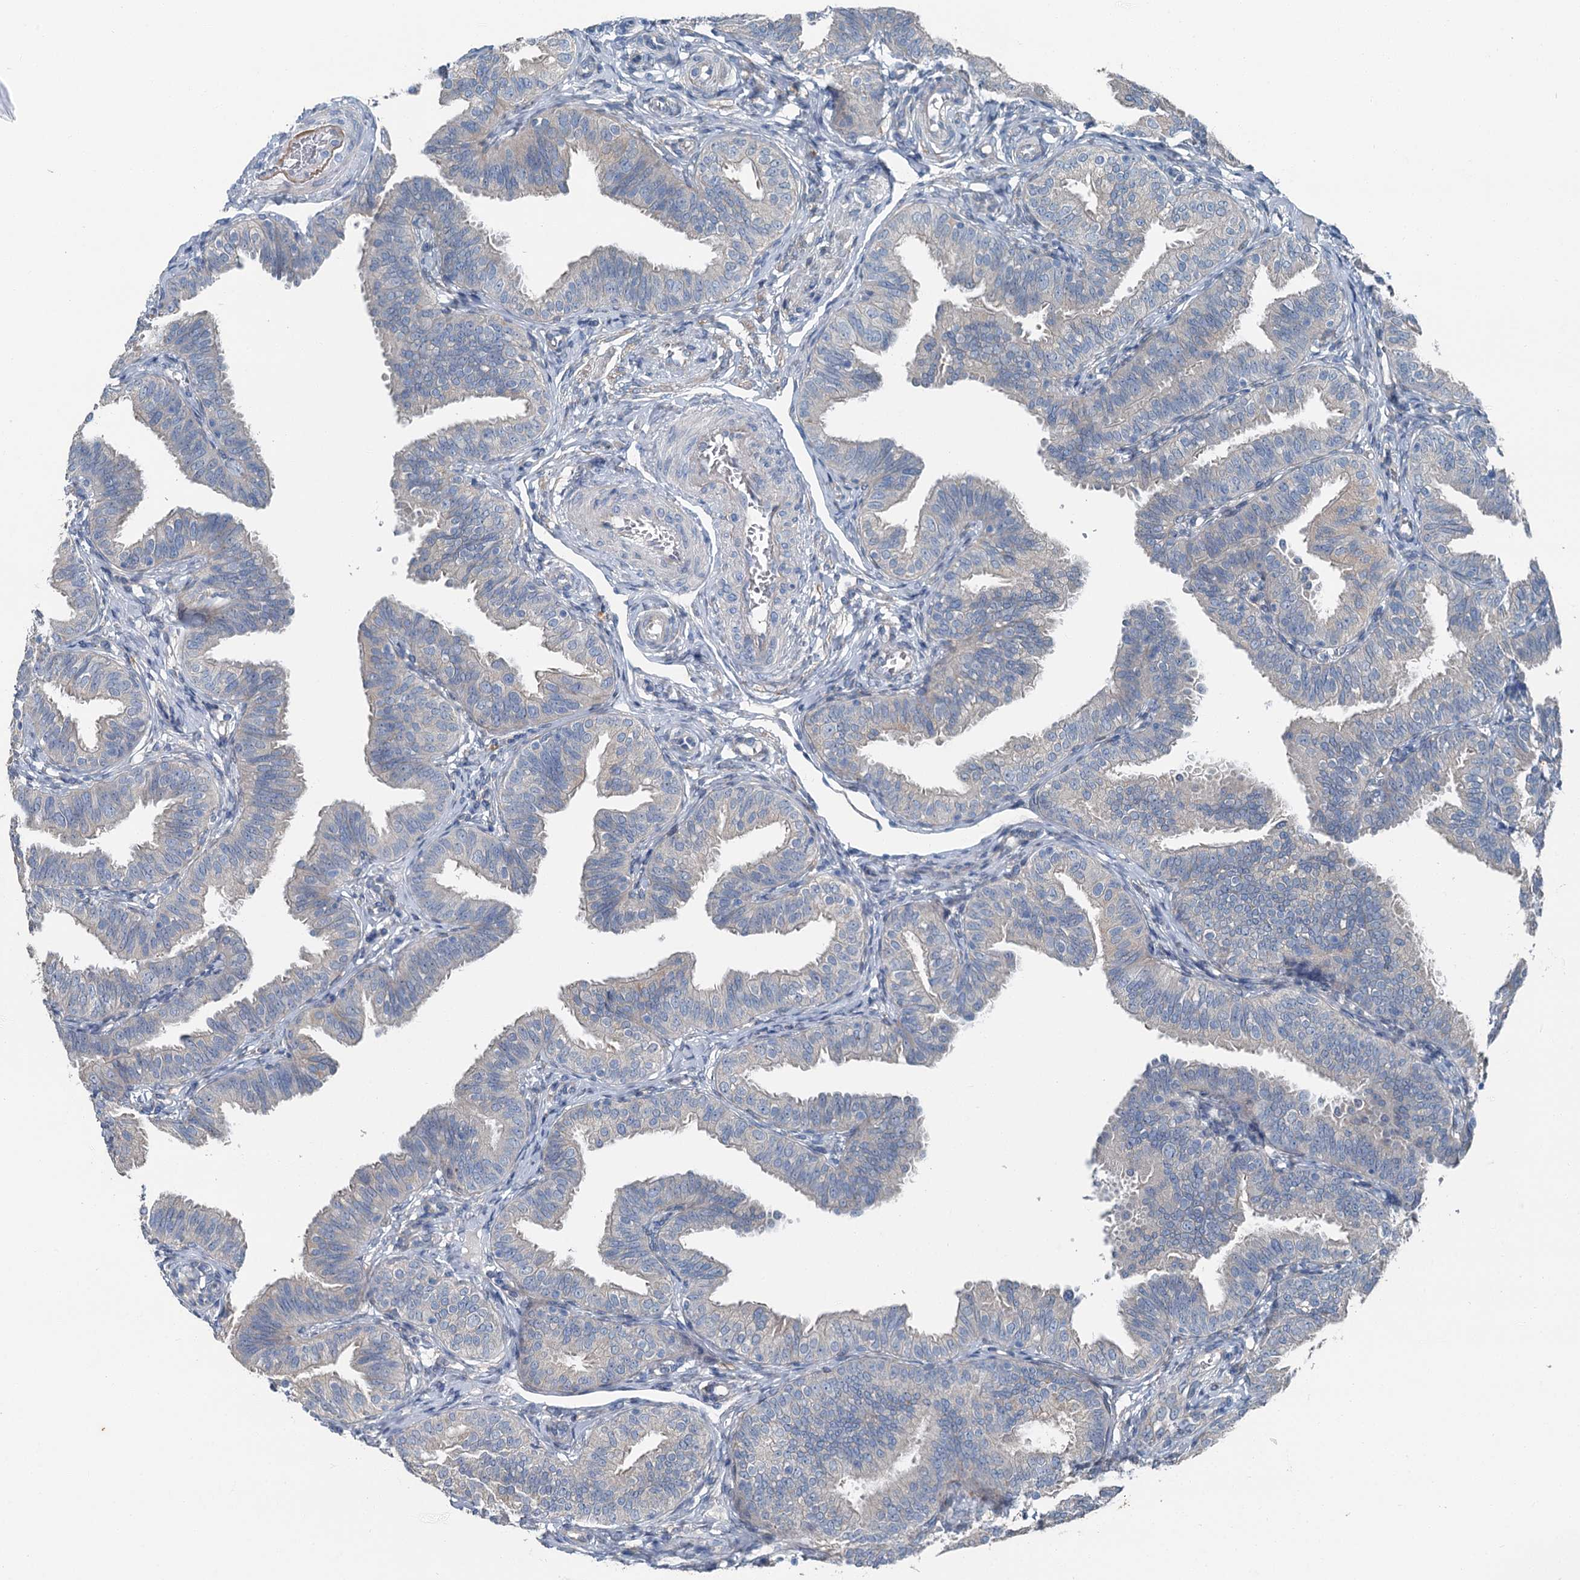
{"staining": {"intensity": "negative", "quantity": "none", "location": "none"}, "tissue": "fallopian tube", "cell_type": "Glandular cells", "image_type": "normal", "snomed": [{"axis": "morphology", "description": "Normal tissue, NOS"}, {"axis": "topography", "description": "Fallopian tube"}], "caption": "Histopathology image shows no protein staining in glandular cells of benign fallopian tube. (Immunohistochemistry (ihc), brightfield microscopy, high magnification).", "gene": "C6orf120", "patient": {"sex": "female", "age": 35}}